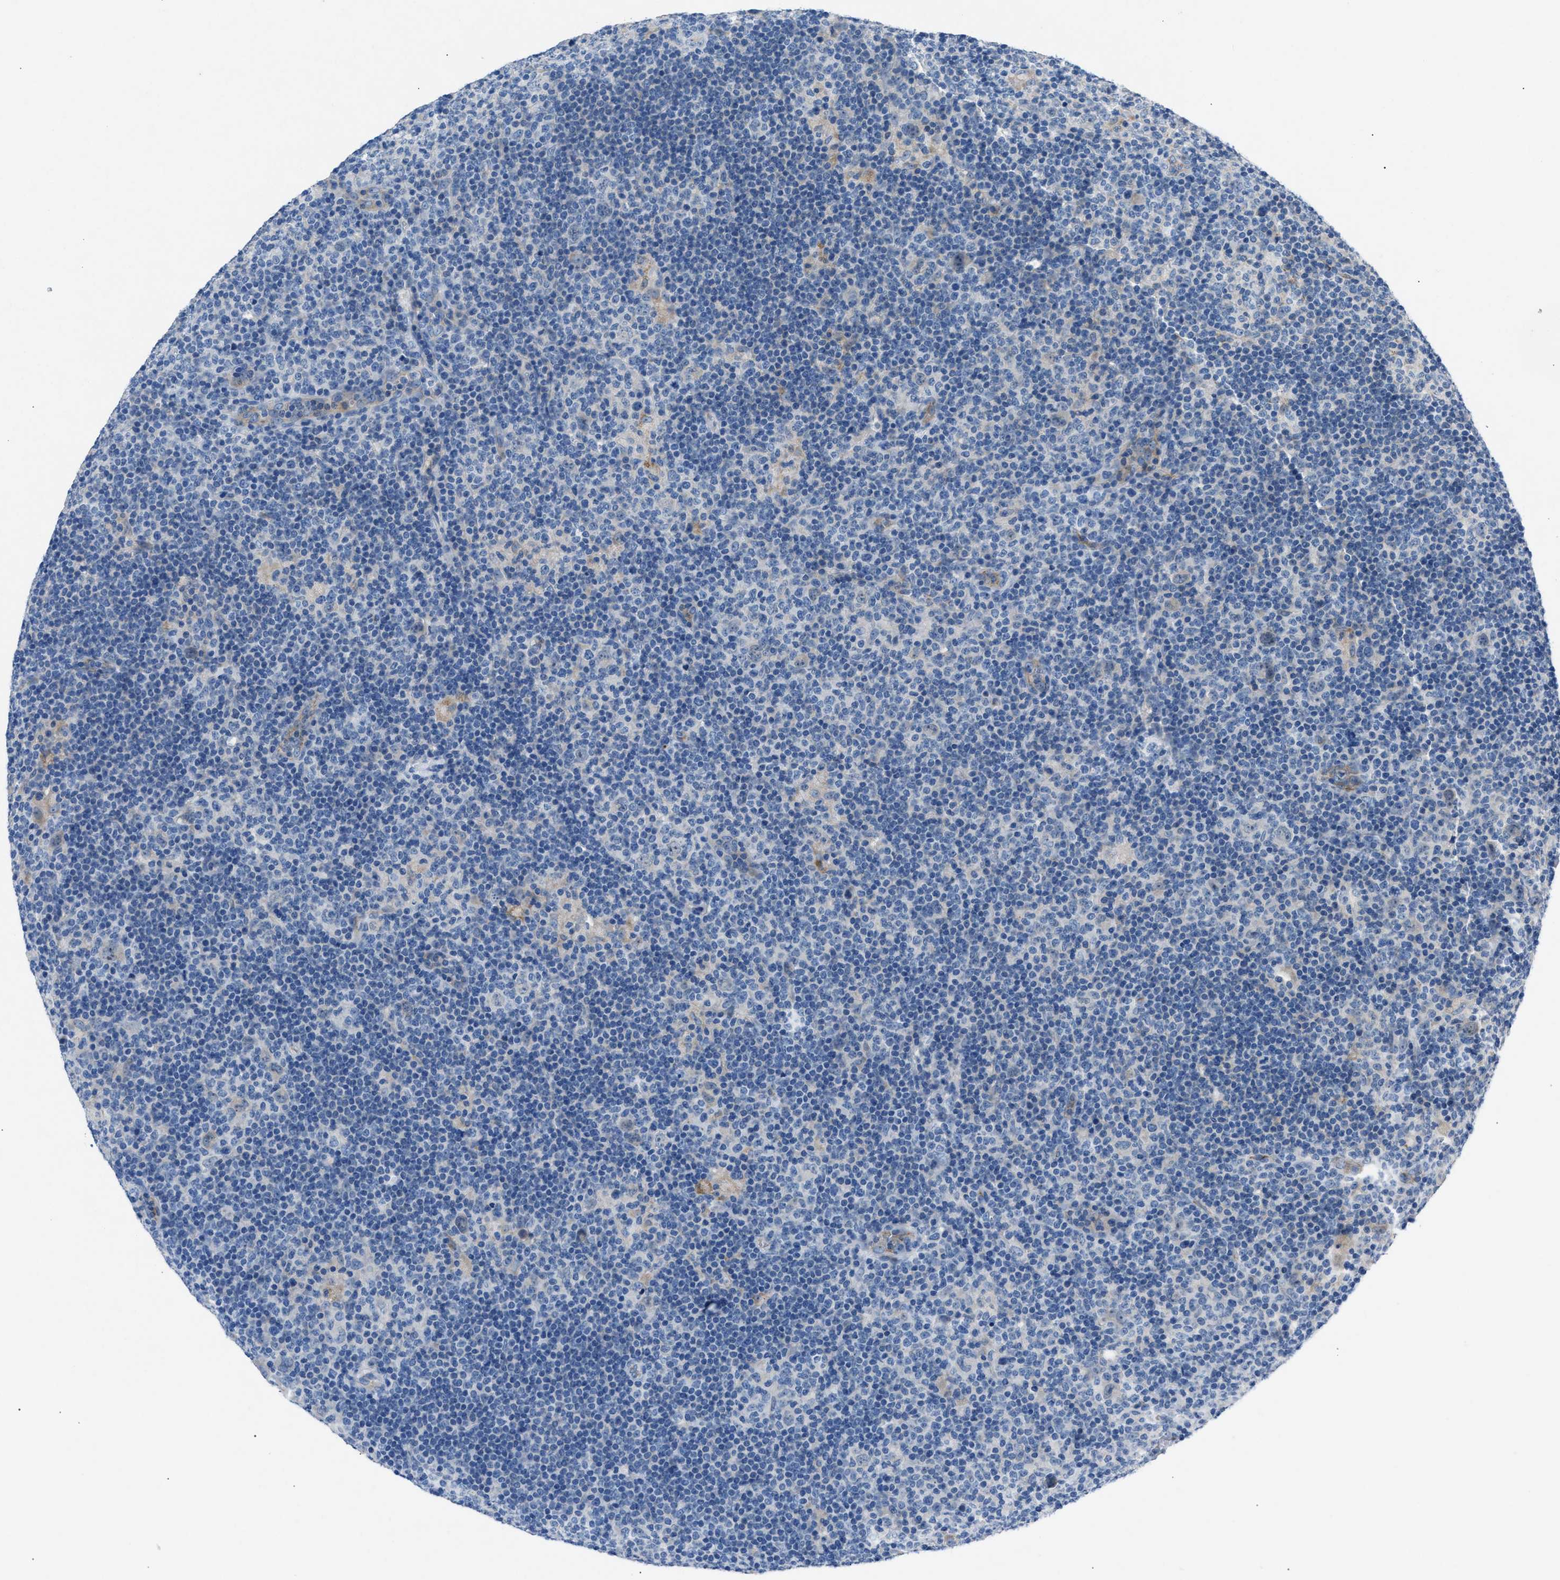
{"staining": {"intensity": "negative", "quantity": "none", "location": "none"}, "tissue": "lymphoma", "cell_type": "Tumor cells", "image_type": "cancer", "snomed": [{"axis": "morphology", "description": "Hodgkin's disease, NOS"}, {"axis": "topography", "description": "Lymph node"}], "caption": "Immunohistochemical staining of human lymphoma demonstrates no significant expression in tumor cells. (DAB IHC visualized using brightfield microscopy, high magnification).", "gene": "DNAAF5", "patient": {"sex": "female", "age": 57}}